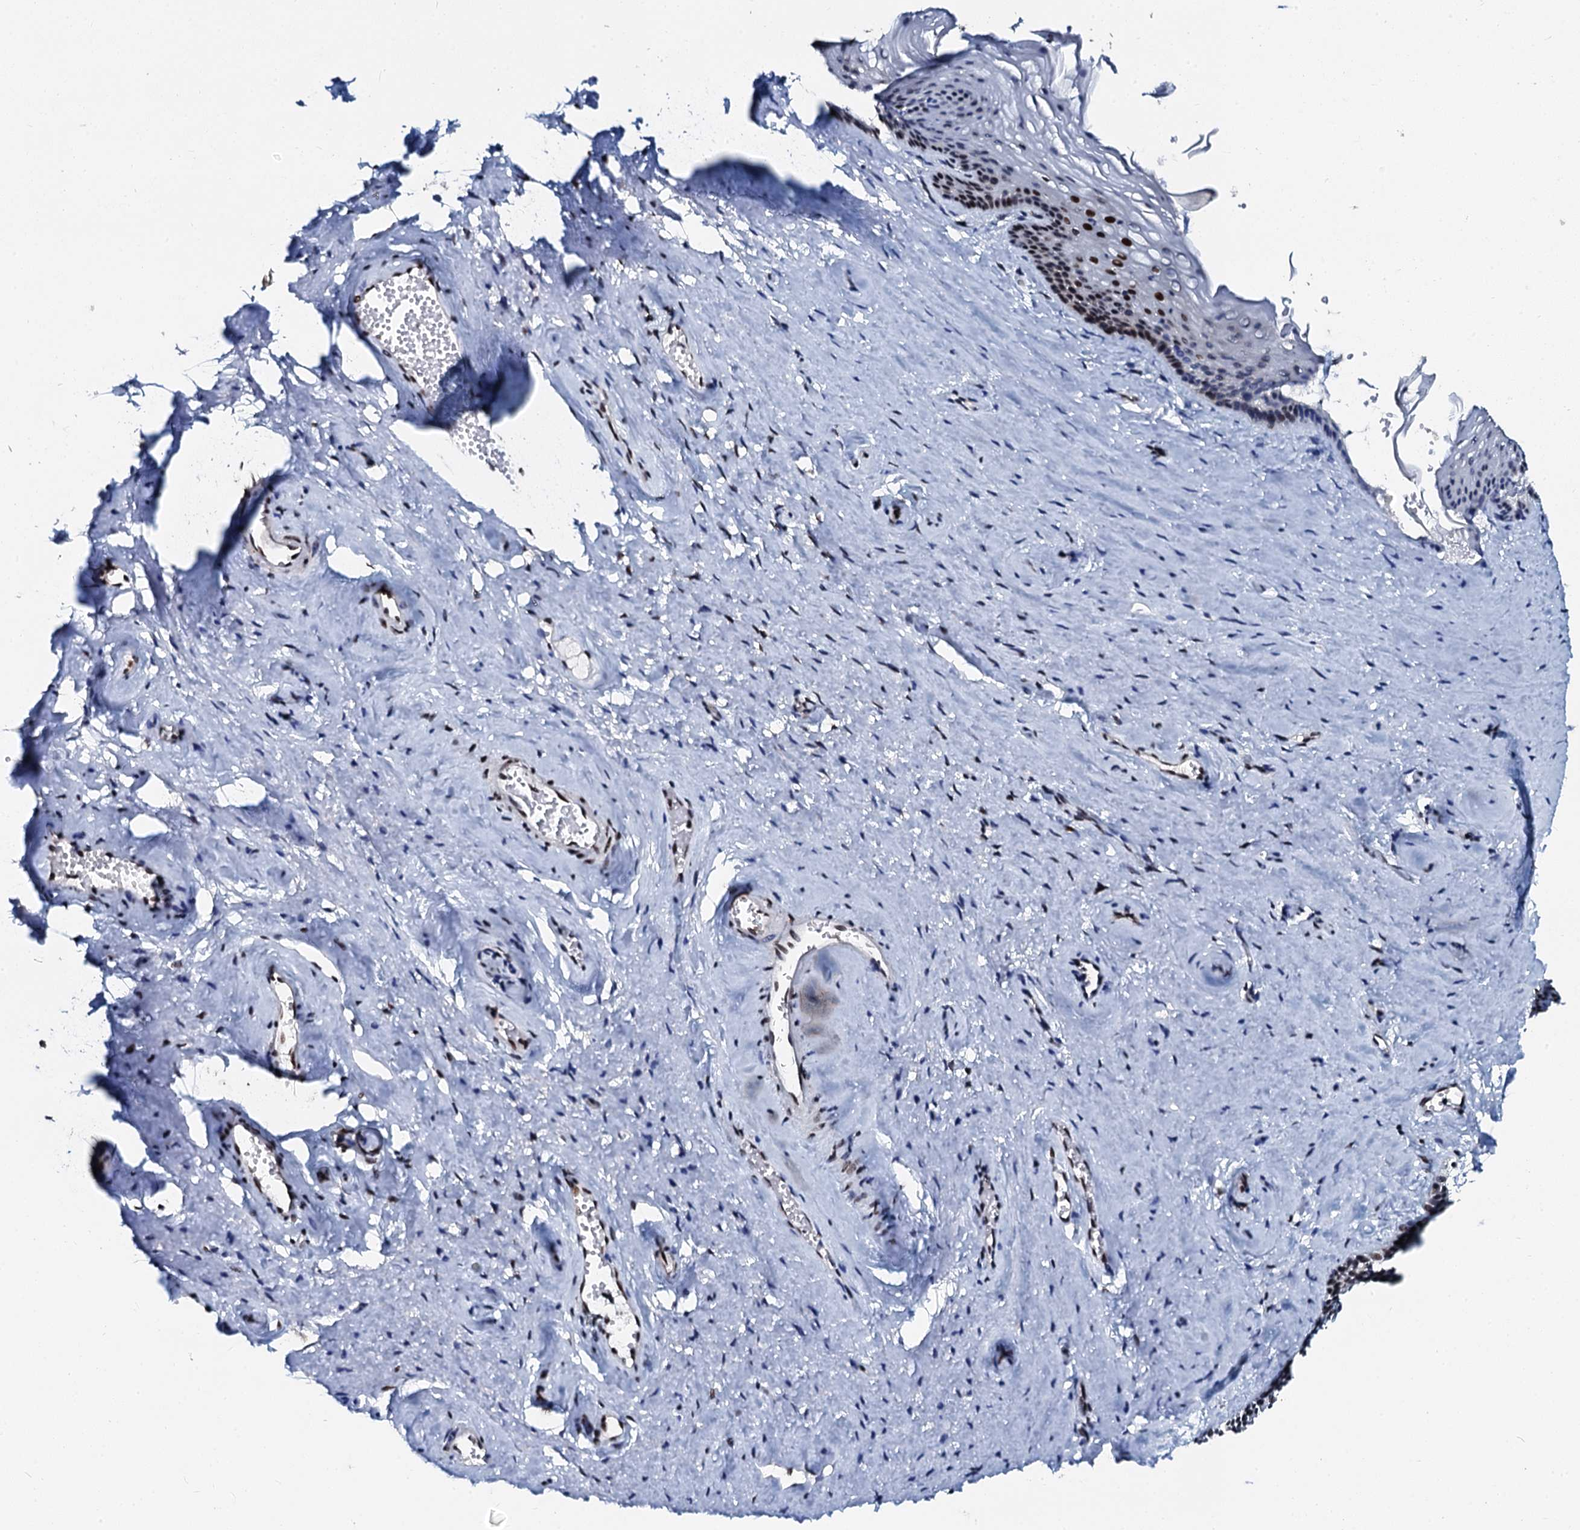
{"staining": {"intensity": "strong", "quantity": ">75%", "location": "nuclear"}, "tissue": "vagina", "cell_type": "Squamous epithelial cells", "image_type": "normal", "snomed": [{"axis": "morphology", "description": "Normal tissue, NOS"}, {"axis": "topography", "description": "Vagina"}, {"axis": "topography", "description": "Cervix"}], "caption": "Benign vagina demonstrates strong nuclear expression in about >75% of squamous epithelial cells The staining is performed using DAB brown chromogen to label protein expression. The nuclei are counter-stained blue using hematoxylin..", "gene": "SLTM", "patient": {"sex": "female", "age": 40}}